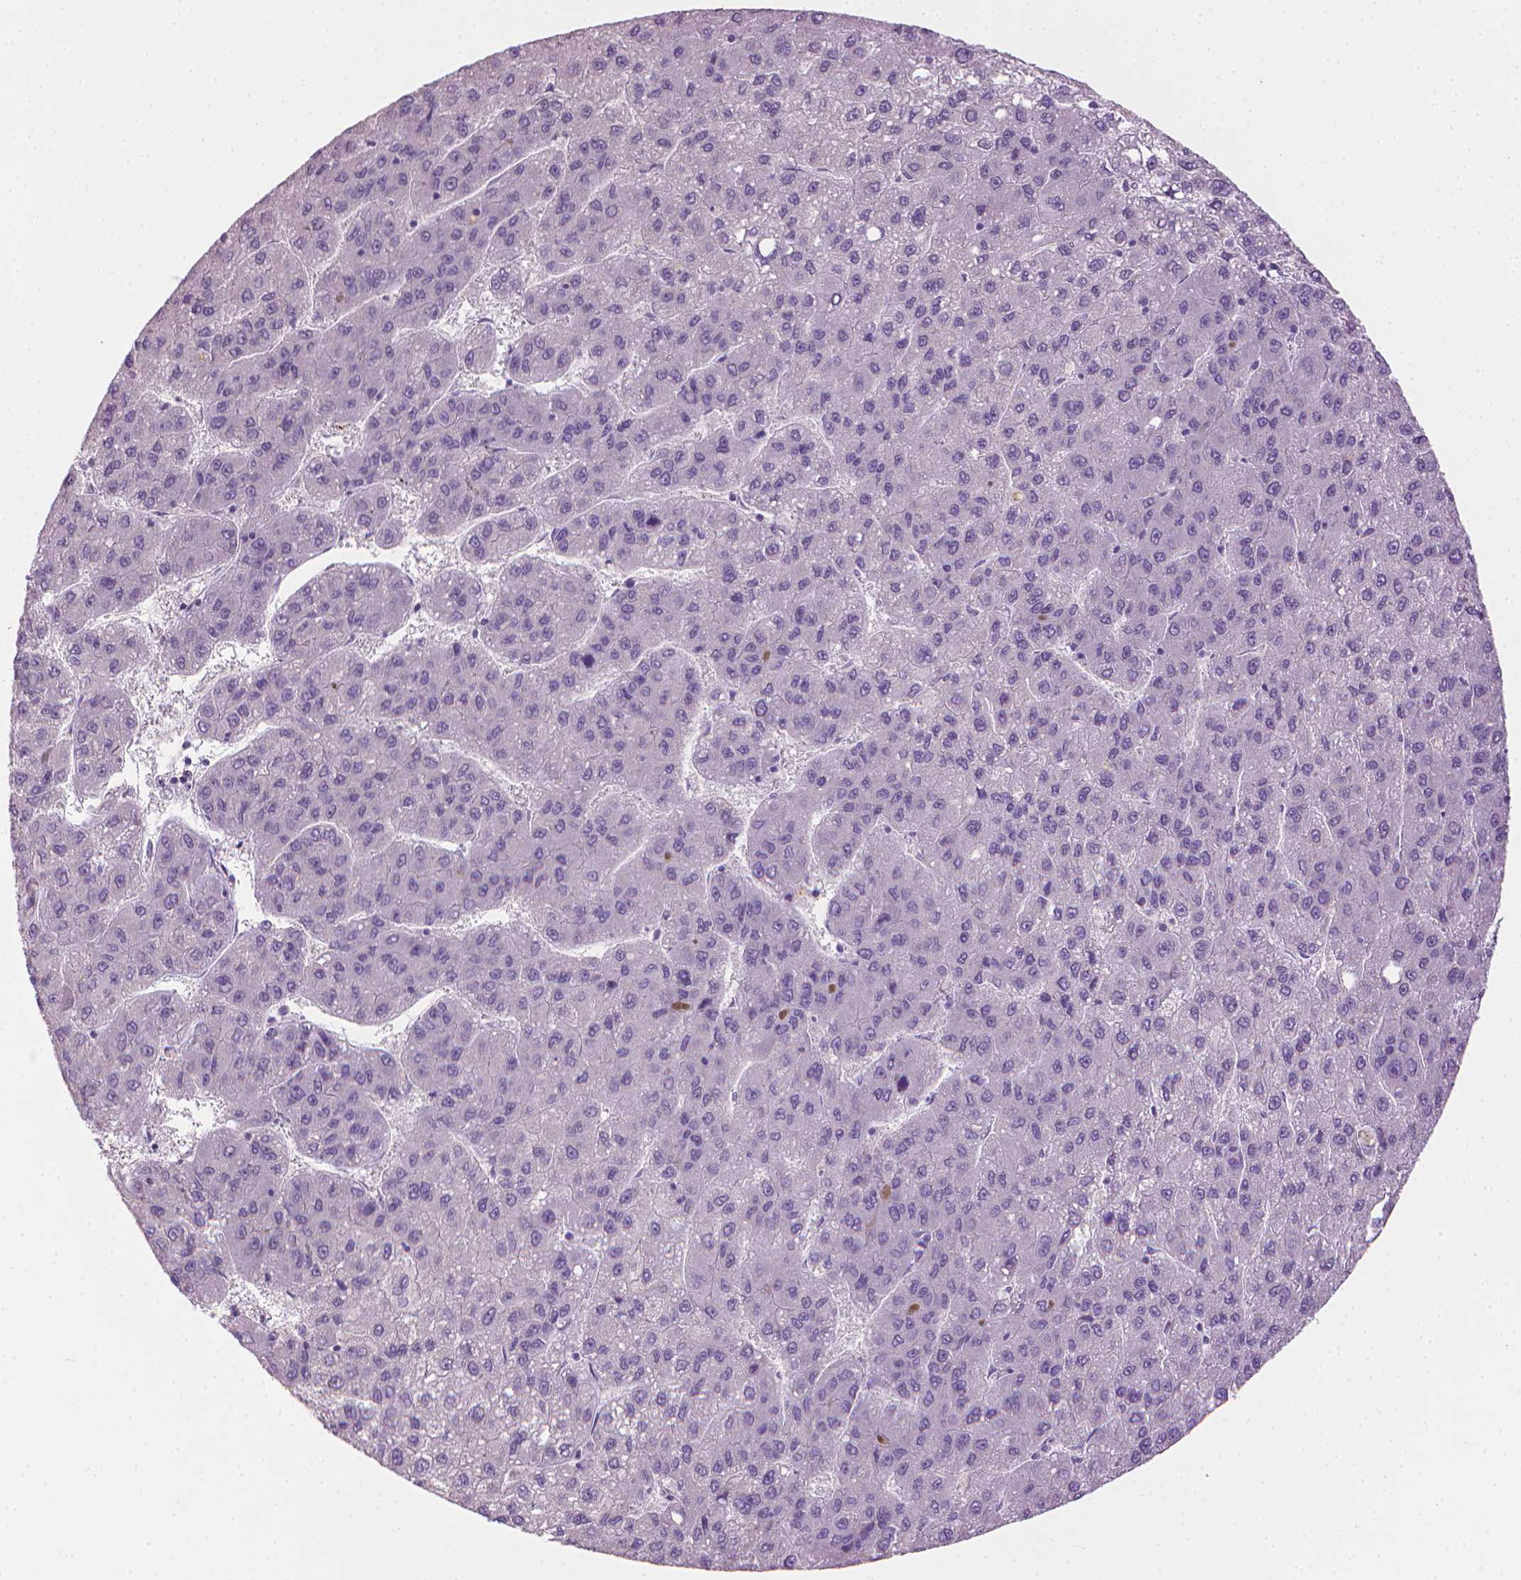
{"staining": {"intensity": "negative", "quantity": "none", "location": "none"}, "tissue": "liver cancer", "cell_type": "Tumor cells", "image_type": "cancer", "snomed": [{"axis": "morphology", "description": "Carcinoma, Hepatocellular, NOS"}, {"axis": "topography", "description": "Liver"}], "caption": "The histopathology image demonstrates no staining of tumor cells in liver hepatocellular carcinoma.", "gene": "MLANA", "patient": {"sex": "female", "age": 82}}